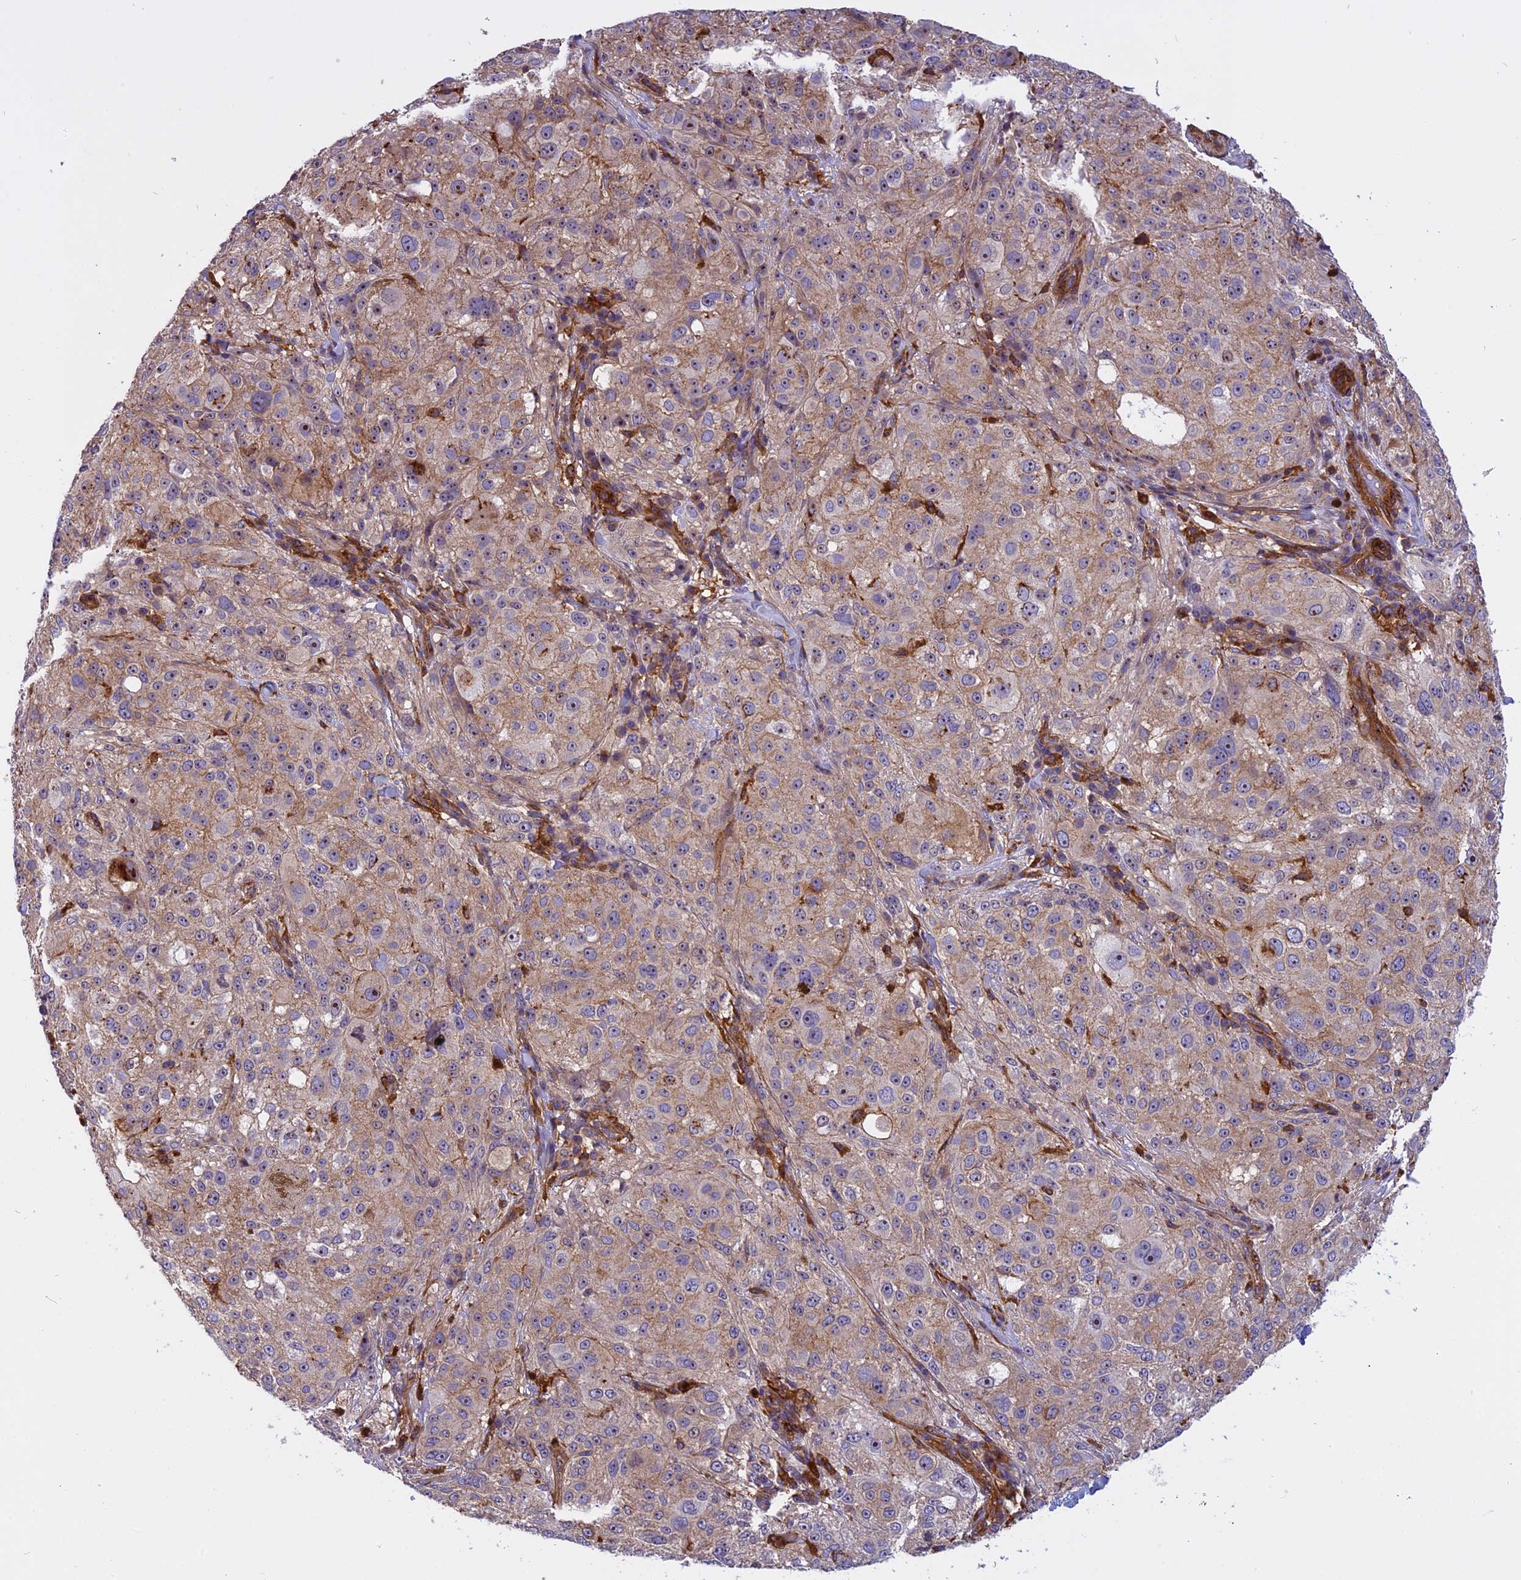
{"staining": {"intensity": "weak", "quantity": "25%-75%", "location": "cytoplasmic/membranous,nuclear"}, "tissue": "melanoma", "cell_type": "Tumor cells", "image_type": "cancer", "snomed": [{"axis": "morphology", "description": "Necrosis, NOS"}, {"axis": "morphology", "description": "Malignant melanoma, NOS"}, {"axis": "topography", "description": "Skin"}], "caption": "Protein expression analysis of human malignant melanoma reveals weak cytoplasmic/membranous and nuclear positivity in approximately 25%-75% of tumor cells.", "gene": "EHBP1L1", "patient": {"sex": "female", "age": 87}}